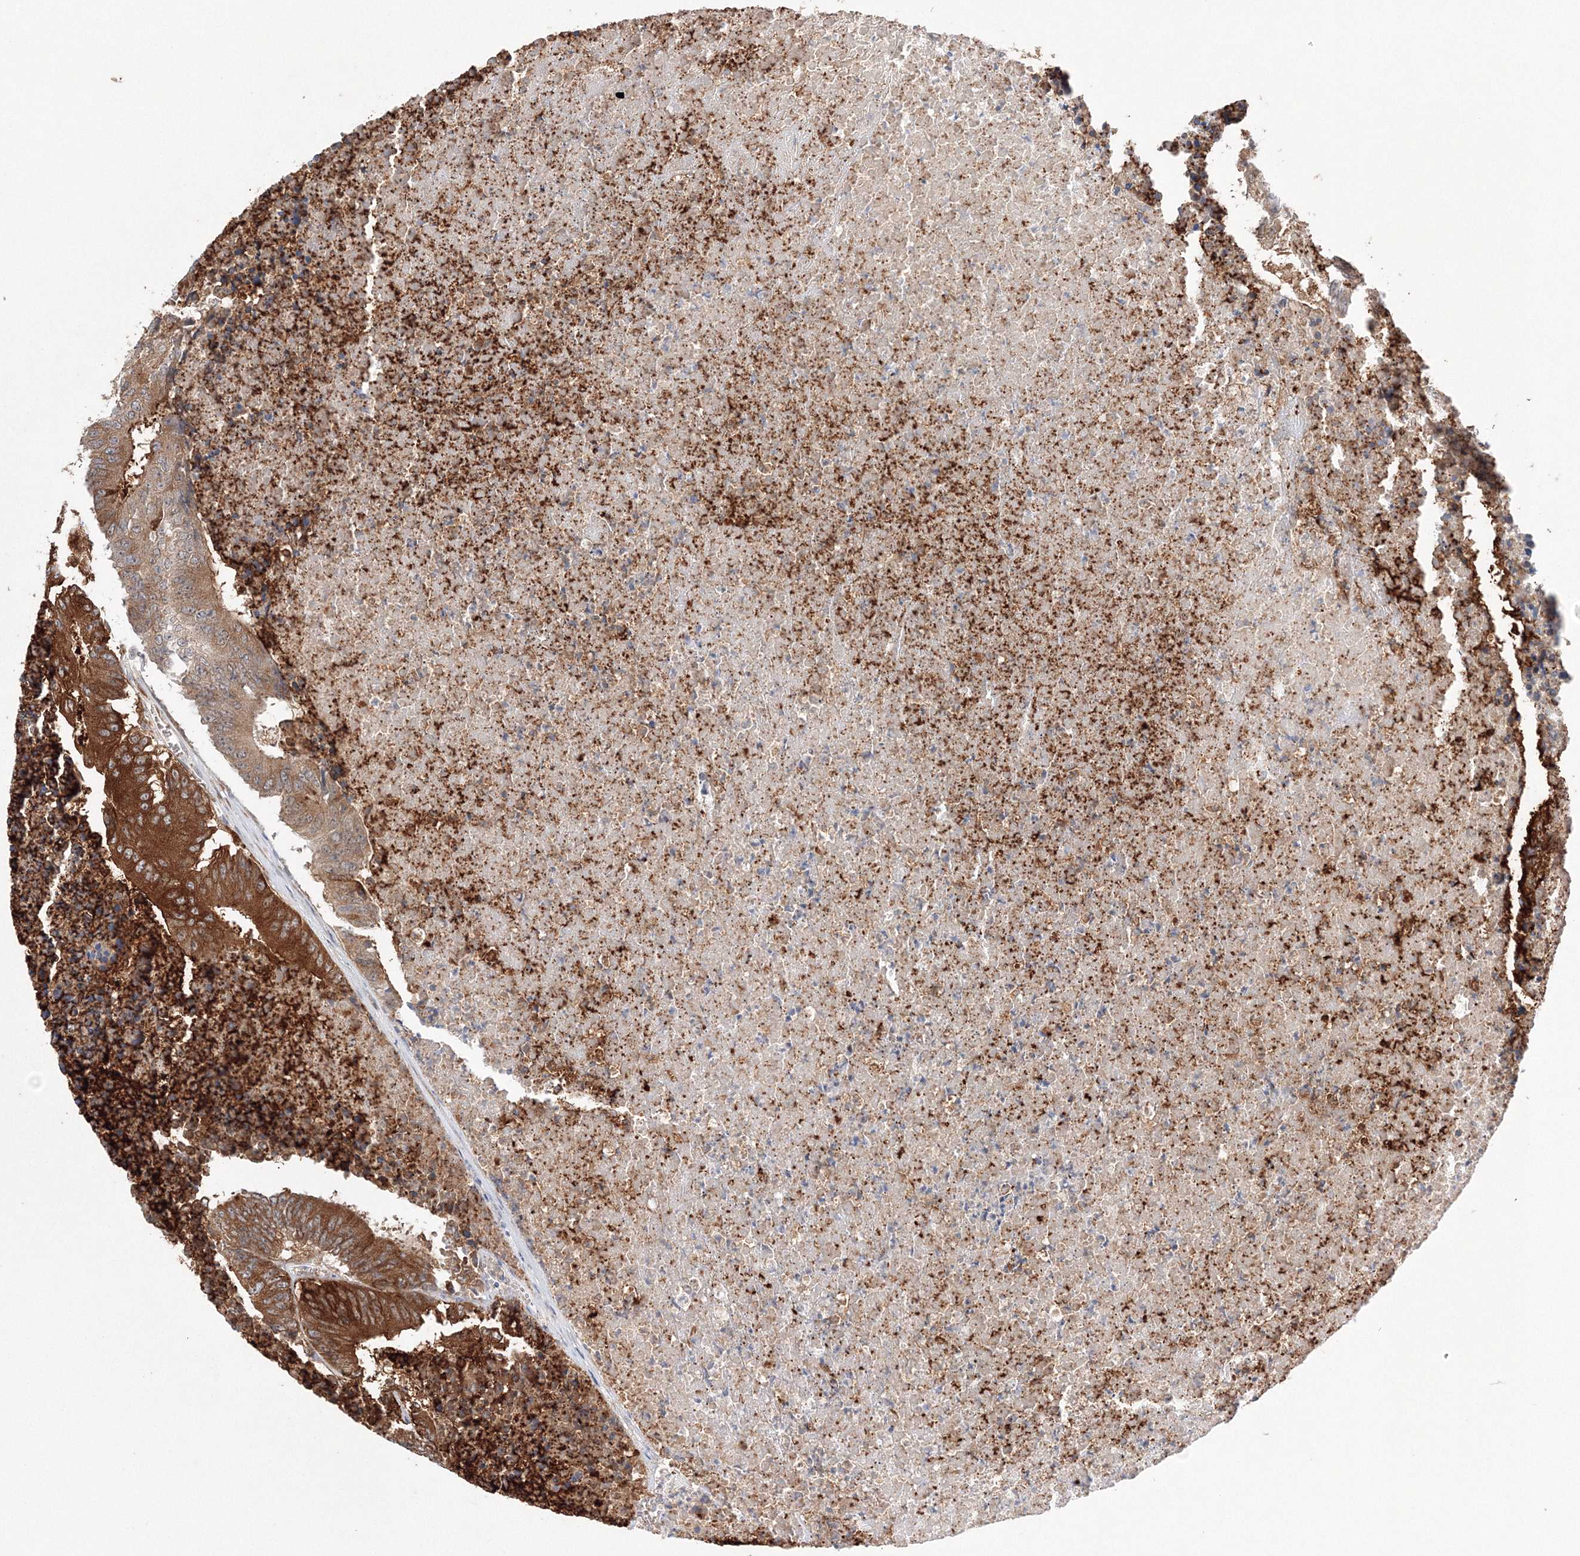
{"staining": {"intensity": "strong", "quantity": ">75%", "location": "cytoplasmic/membranous"}, "tissue": "colorectal cancer", "cell_type": "Tumor cells", "image_type": "cancer", "snomed": [{"axis": "morphology", "description": "Adenocarcinoma, NOS"}, {"axis": "topography", "description": "Colon"}], "caption": "This is an image of immunohistochemistry (IHC) staining of colorectal adenocarcinoma, which shows strong expression in the cytoplasmic/membranous of tumor cells.", "gene": "DIS3L2", "patient": {"sex": "male", "age": 87}}